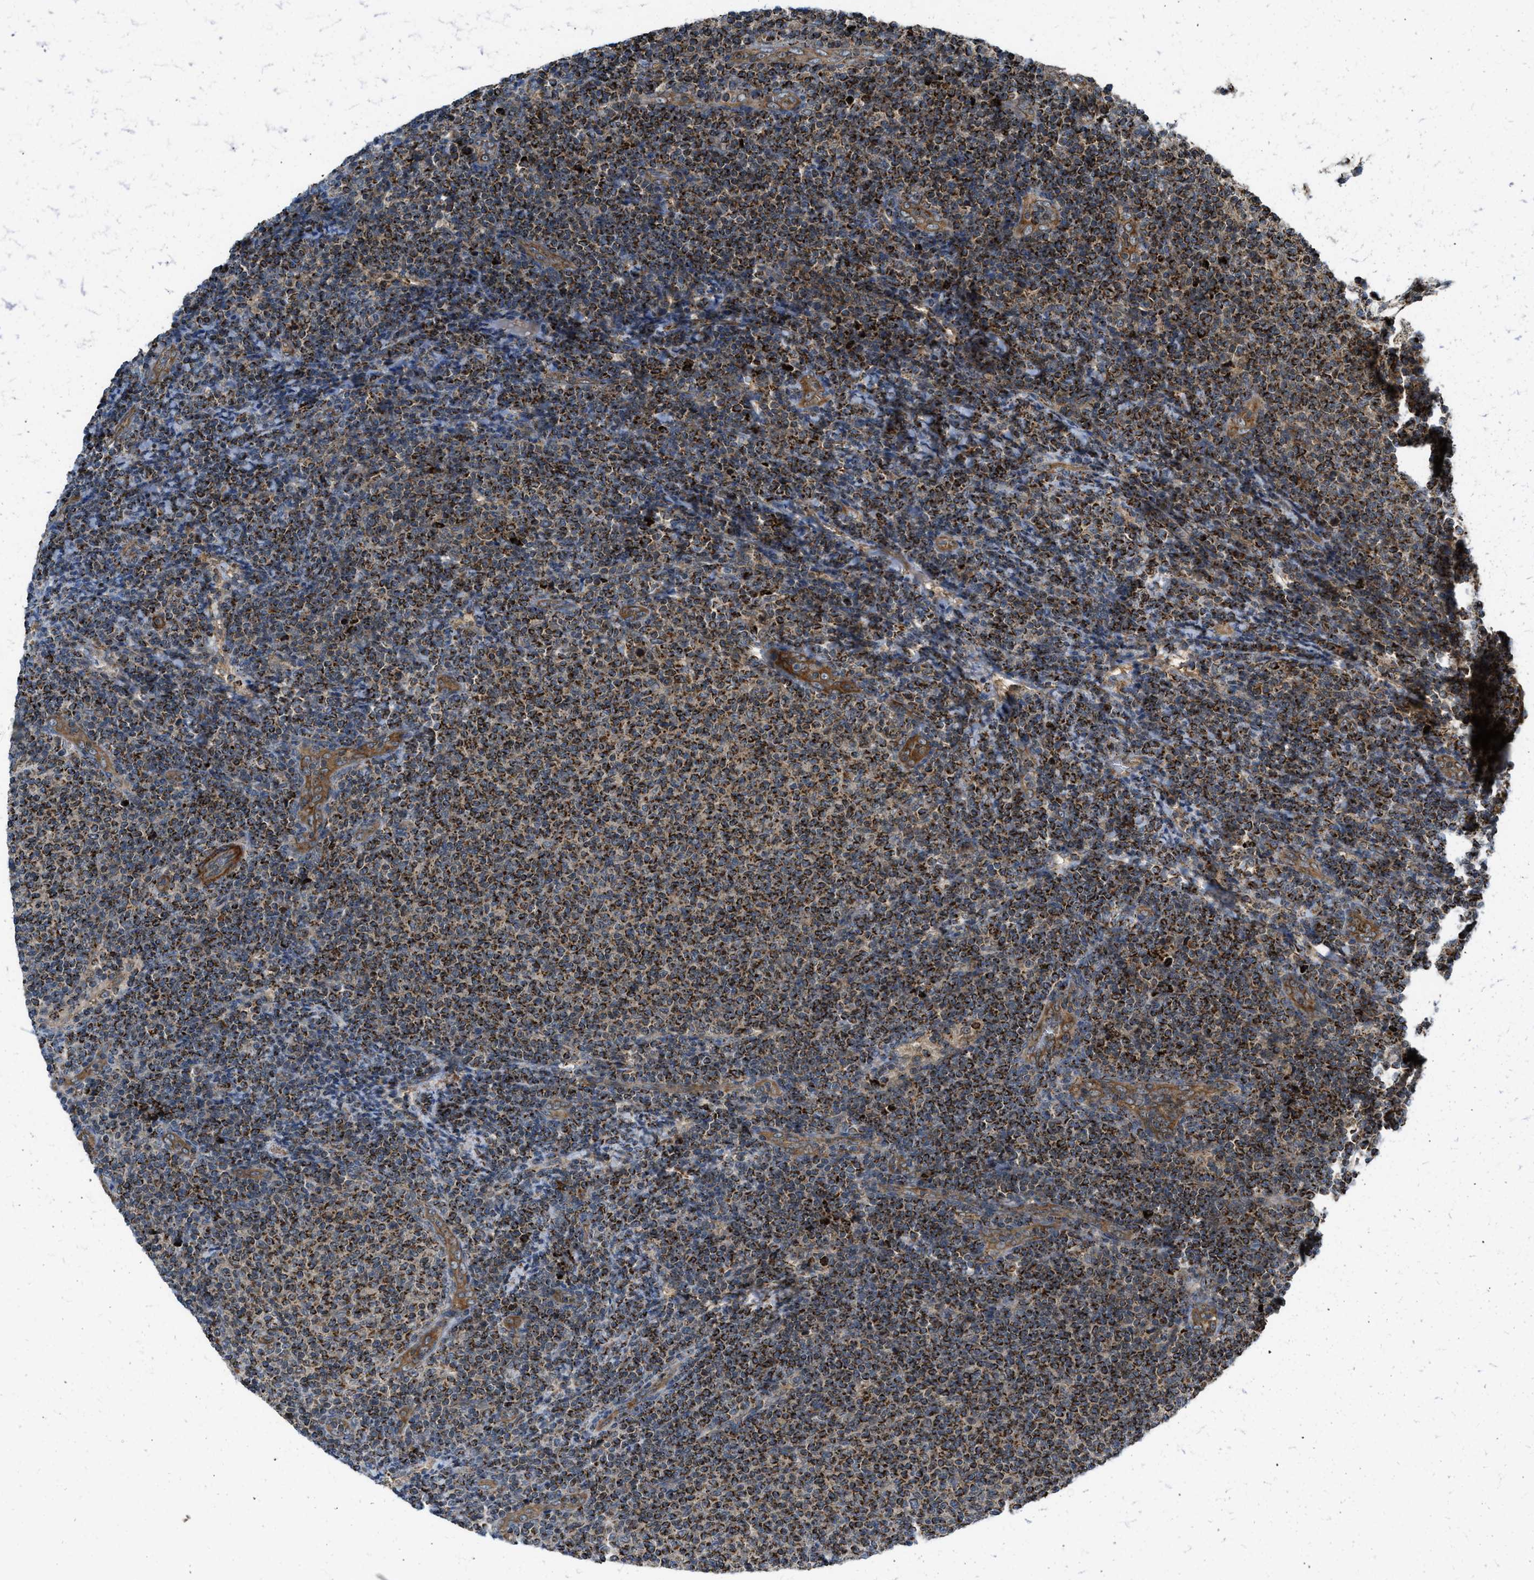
{"staining": {"intensity": "strong", "quantity": ">75%", "location": "cytoplasmic/membranous"}, "tissue": "lymphoma", "cell_type": "Tumor cells", "image_type": "cancer", "snomed": [{"axis": "morphology", "description": "Malignant lymphoma, non-Hodgkin's type, Low grade"}, {"axis": "topography", "description": "Lymph node"}], "caption": "Strong cytoplasmic/membranous staining for a protein is appreciated in about >75% of tumor cells of malignant lymphoma, non-Hodgkin's type (low-grade) using immunohistochemistry (IHC).", "gene": "SESN2", "patient": {"sex": "male", "age": 66}}